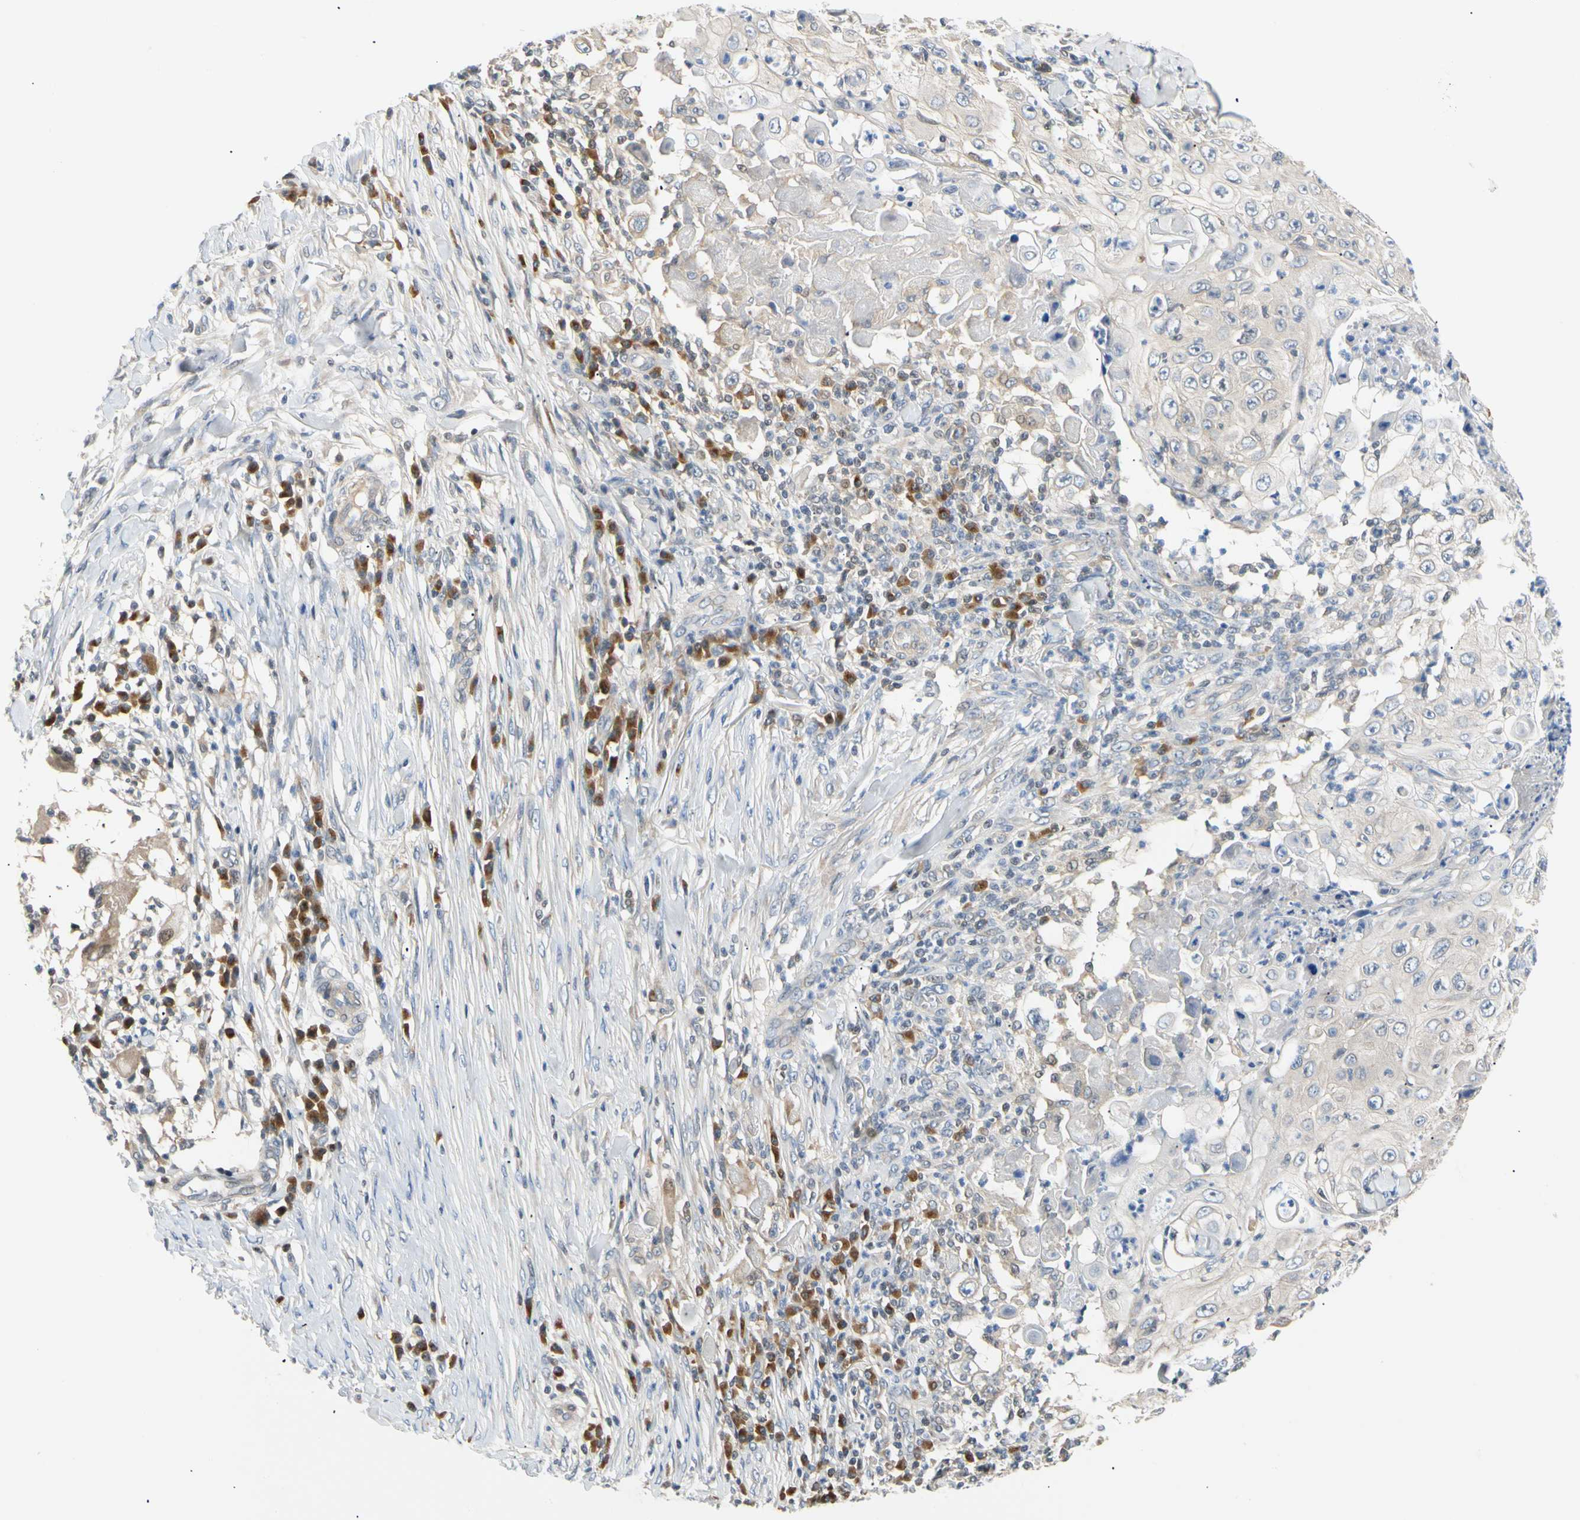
{"staining": {"intensity": "negative", "quantity": "none", "location": "none"}, "tissue": "skin cancer", "cell_type": "Tumor cells", "image_type": "cancer", "snomed": [{"axis": "morphology", "description": "Squamous cell carcinoma, NOS"}, {"axis": "topography", "description": "Skin"}], "caption": "DAB (3,3'-diaminobenzidine) immunohistochemical staining of human squamous cell carcinoma (skin) reveals no significant staining in tumor cells. The staining was performed using DAB to visualize the protein expression in brown, while the nuclei were stained in blue with hematoxylin (Magnification: 20x).", "gene": "SEC23B", "patient": {"sex": "male", "age": 86}}